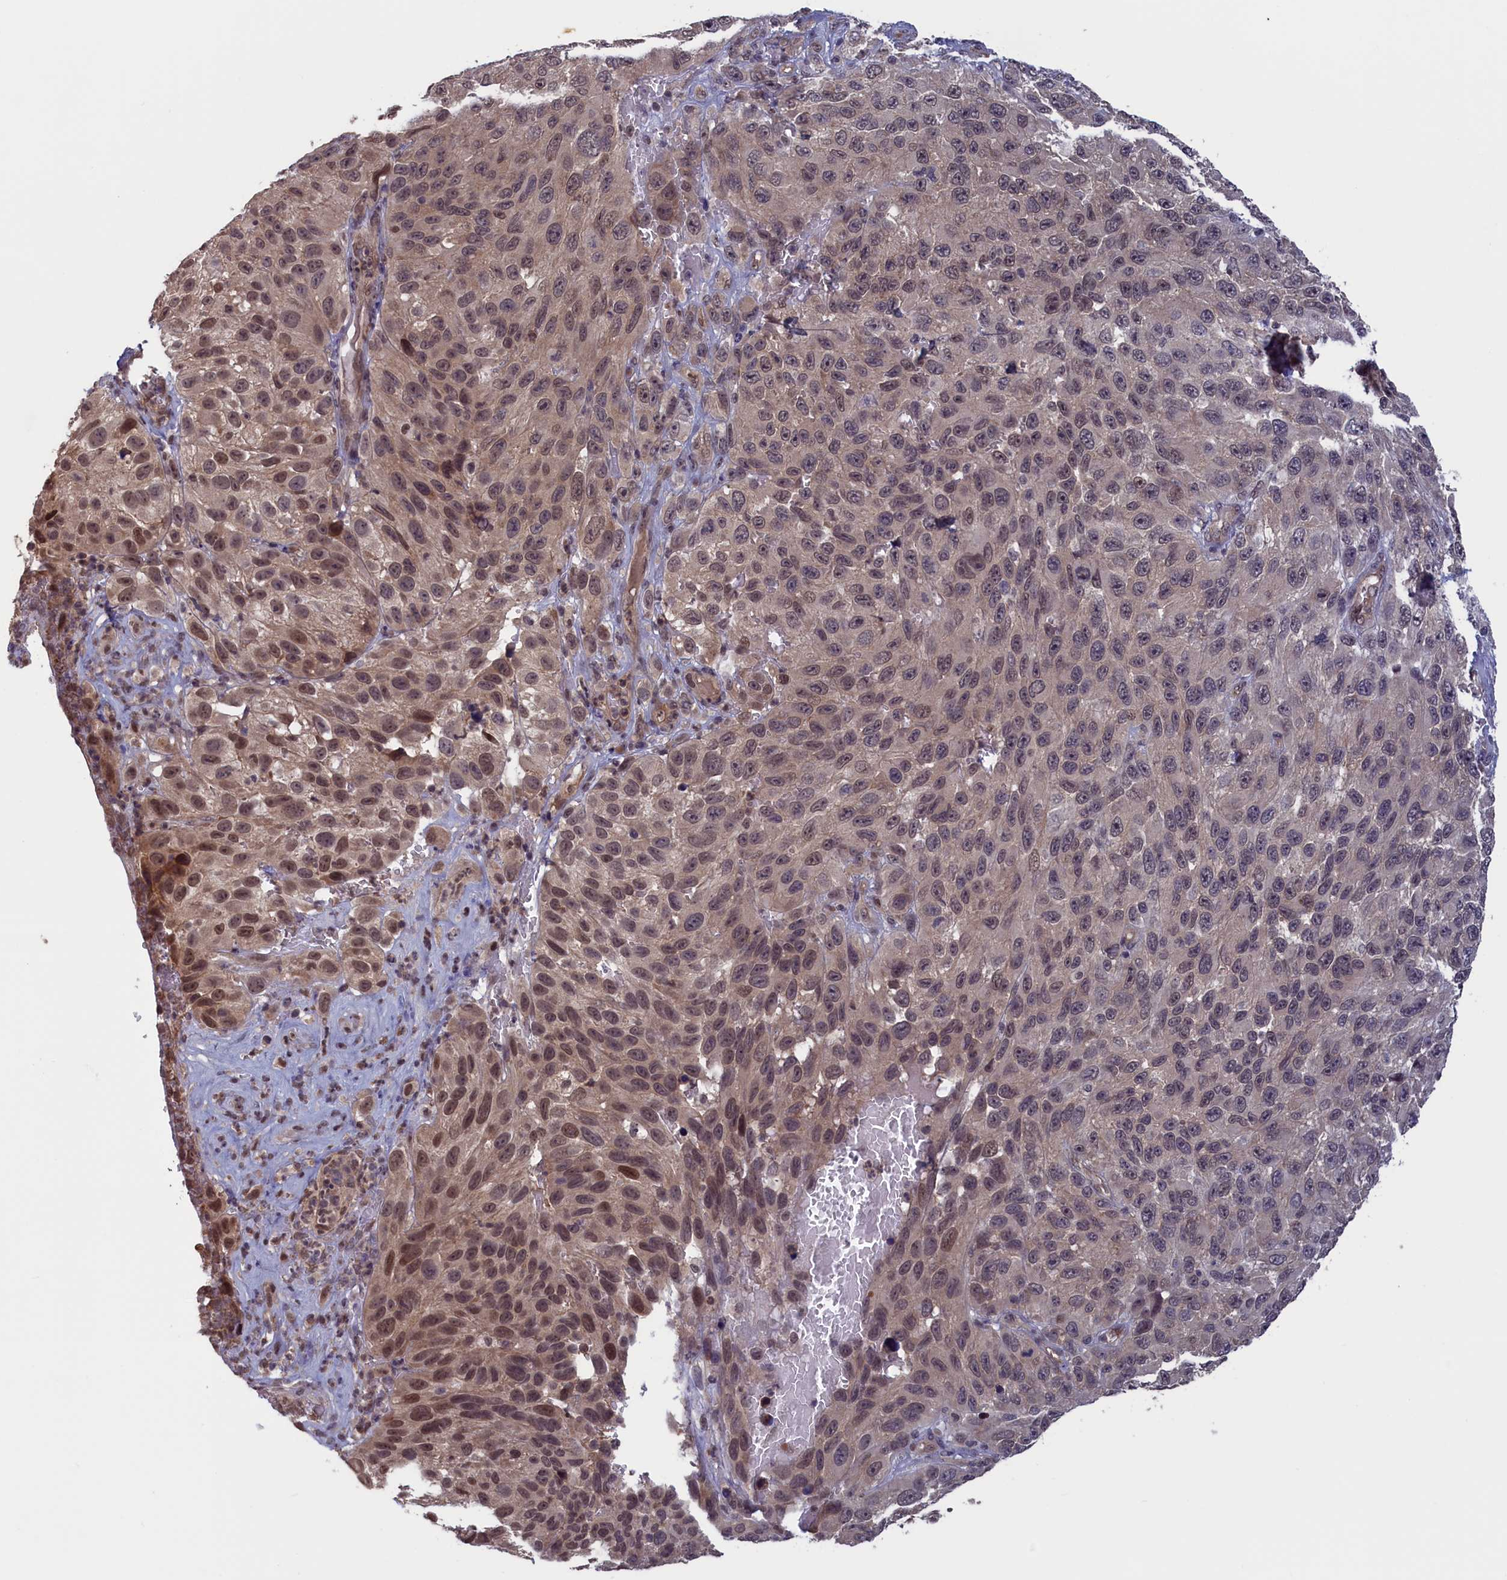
{"staining": {"intensity": "moderate", "quantity": "25%-75%", "location": "nuclear"}, "tissue": "melanoma", "cell_type": "Tumor cells", "image_type": "cancer", "snomed": [{"axis": "morphology", "description": "Malignant melanoma, NOS"}, {"axis": "topography", "description": "Skin"}], "caption": "This micrograph displays melanoma stained with immunohistochemistry to label a protein in brown. The nuclear of tumor cells show moderate positivity for the protein. Nuclei are counter-stained blue.", "gene": "PLP2", "patient": {"sex": "female", "age": 96}}